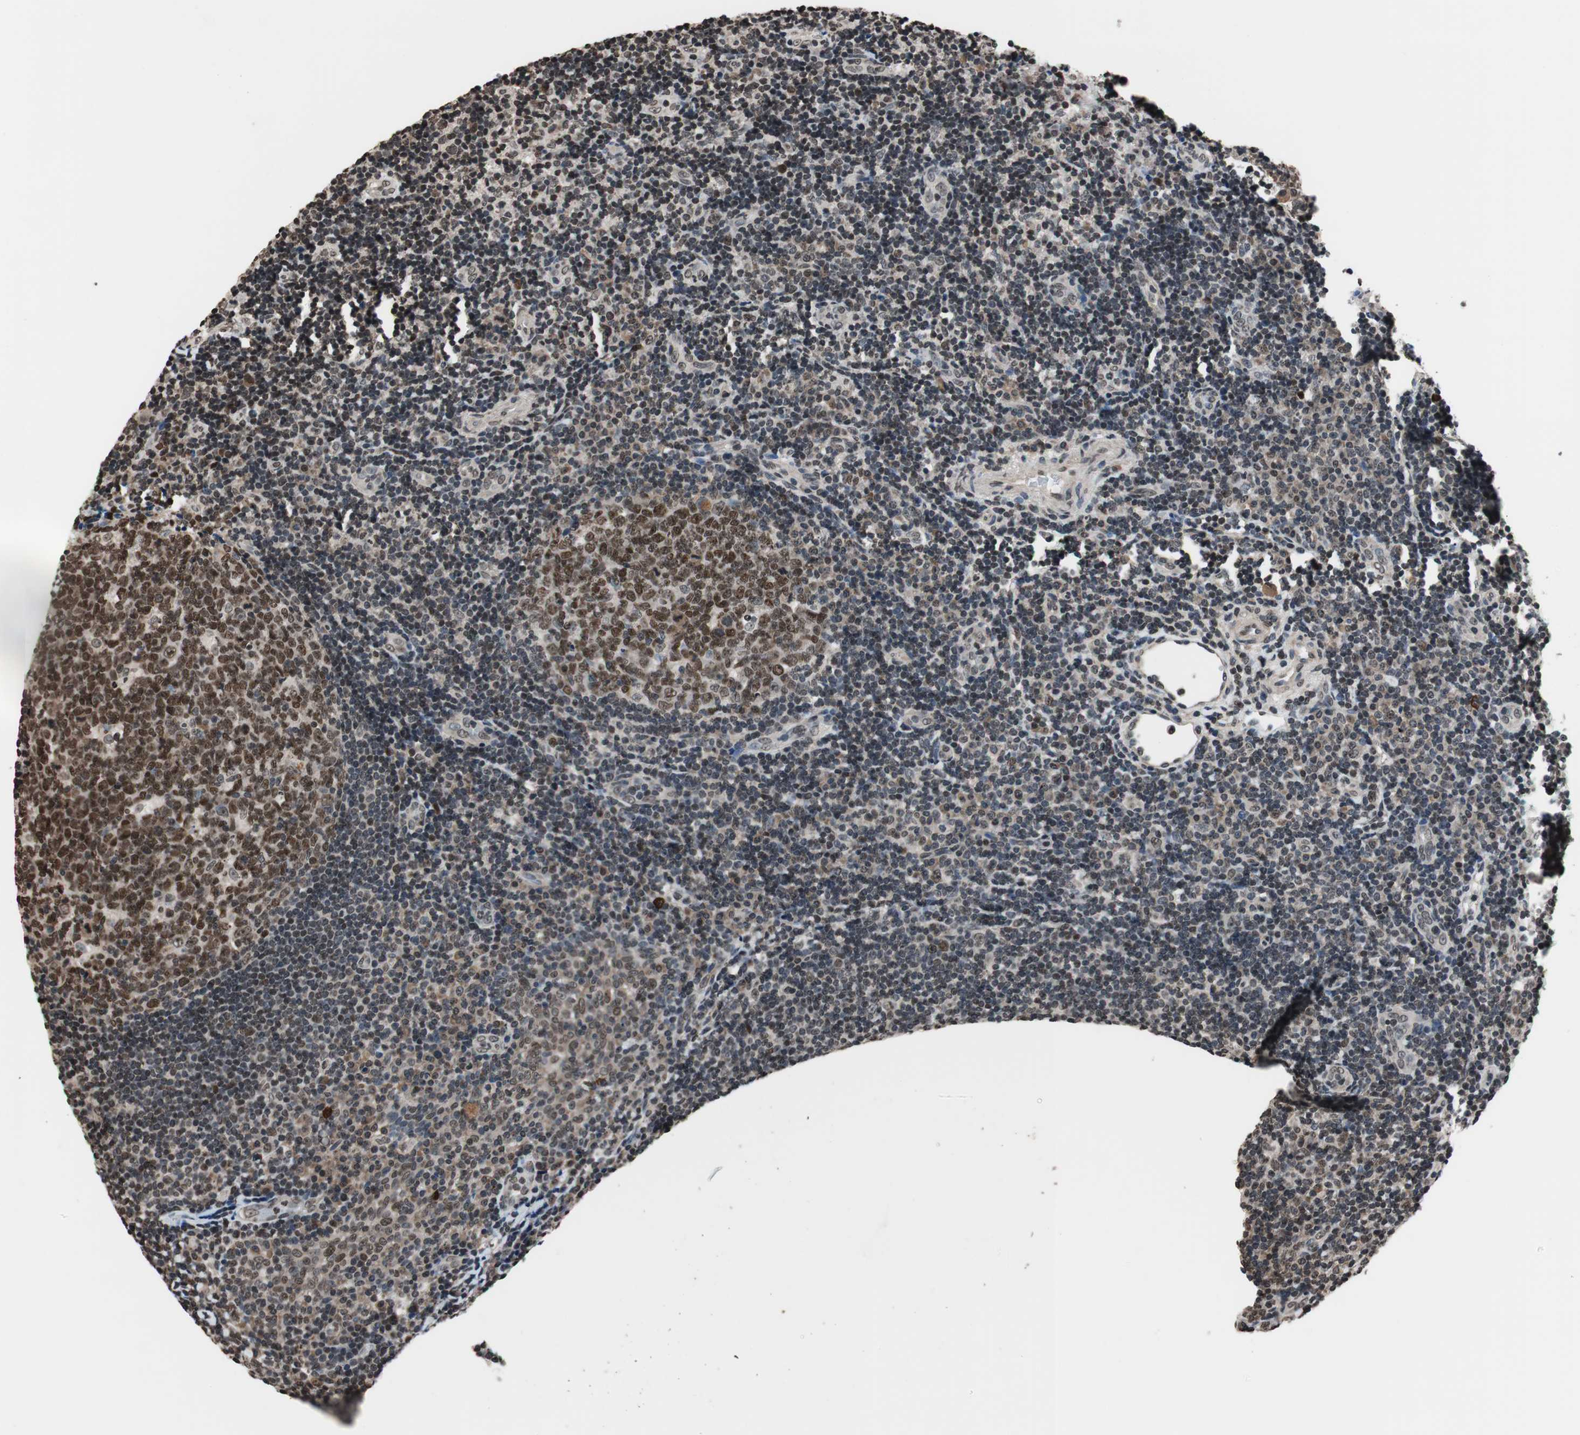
{"staining": {"intensity": "moderate", "quantity": ">75%", "location": "nuclear"}, "tissue": "tonsil", "cell_type": "Germinal center cells", "image_type": "normal", "snomed": [{"axis": "morphology", "description": "Normal tissue, NOS"}, {"axis": "topography", "description": "Tonsil"}], "caption": "This micrograph exhibits benign tonsil stained with immunohistochemistry to label a protein in brown. The nuclear of germinal center cells show moderate positivity for the protein. Nuclei are counter-stained blue.", "gene": "RFC1", "patient": {"sex": "female", "age": 40}}